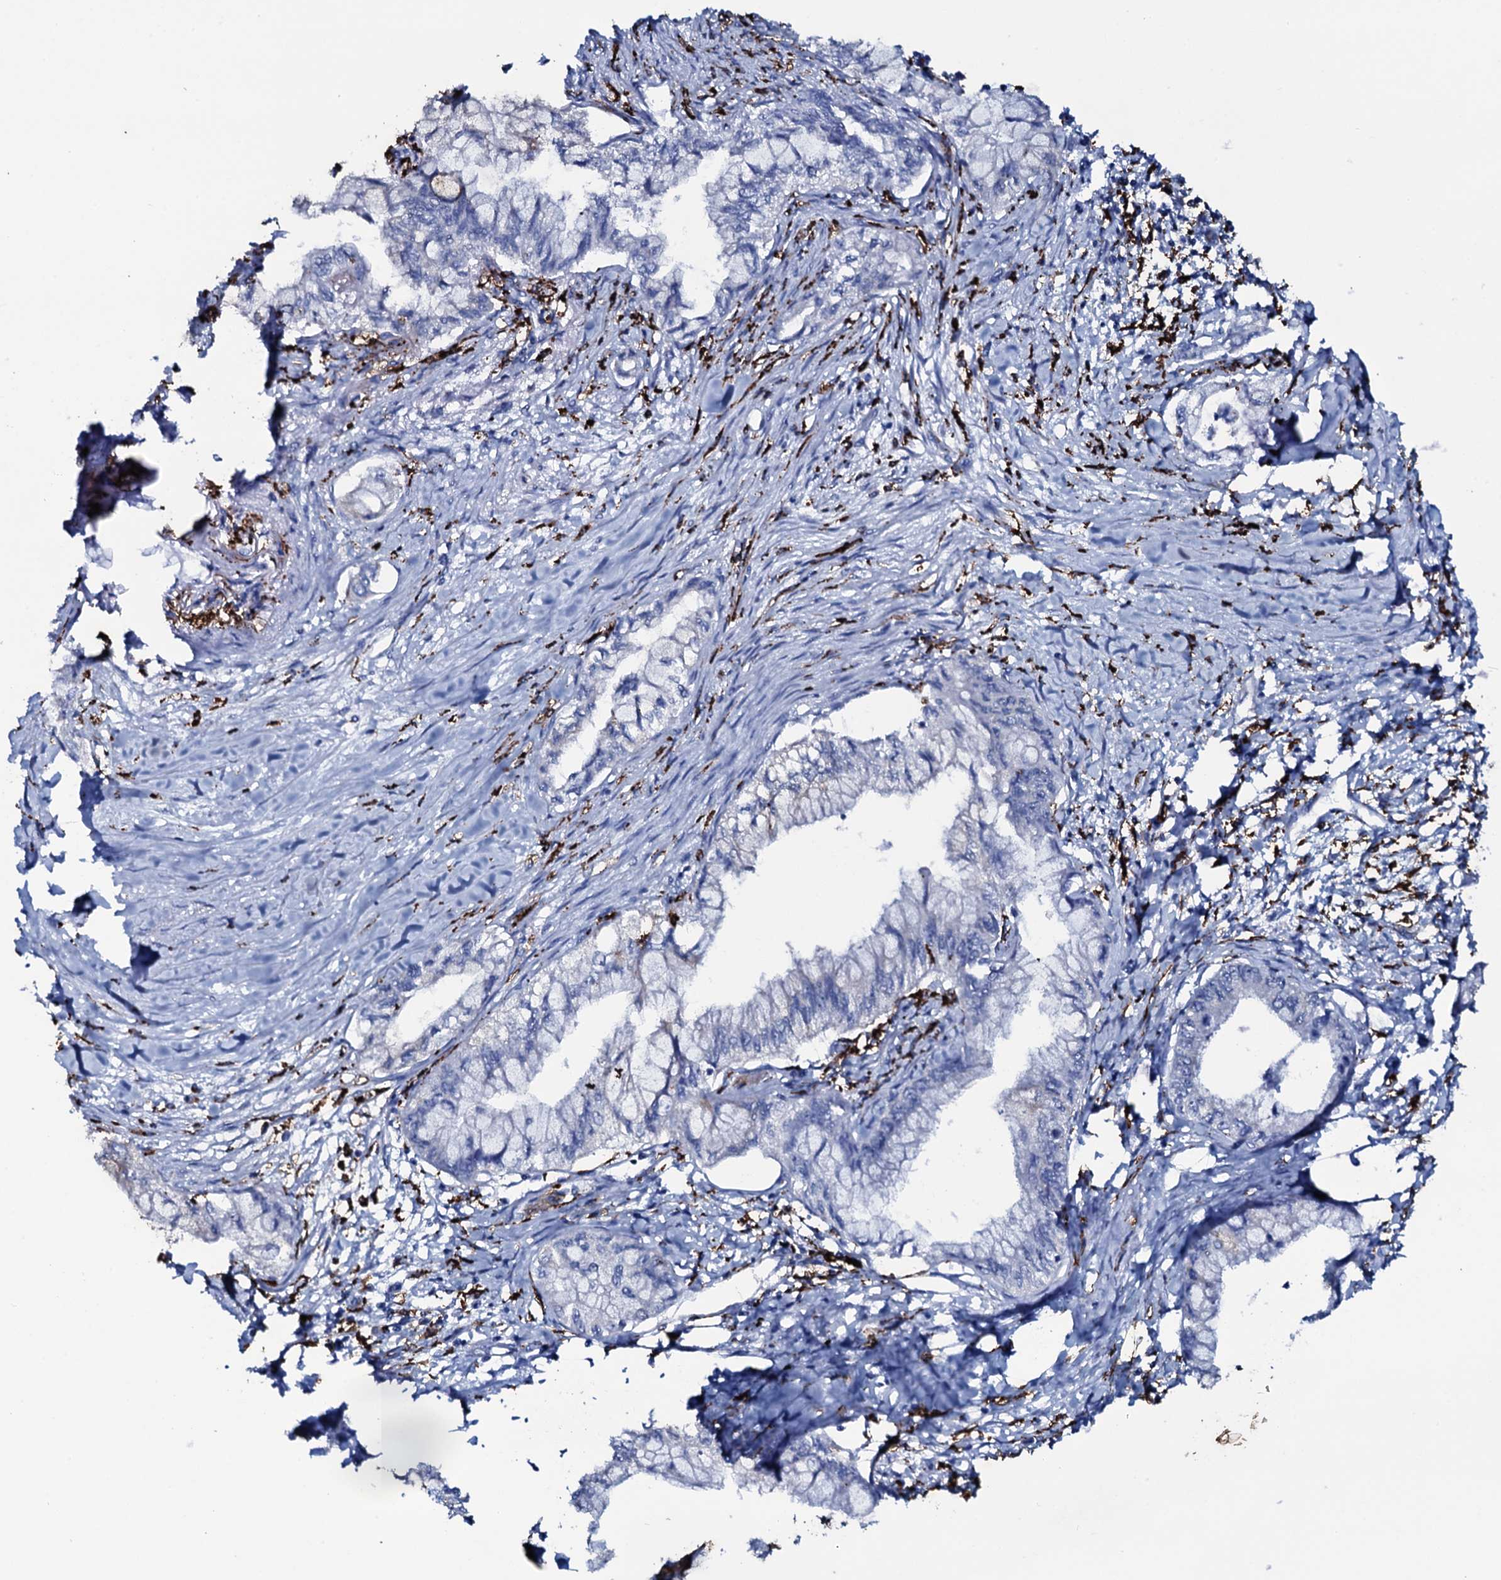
{"staining": {"intensity": "negative", "quantity": "none", "location": "none"}, "tissue": "pancreatic cancer", "cell_type": "Tumor cells", "image_type": "cancer", "snomed": [{"axis": "morphology", "description": "Adenocarcinoma, NOS"}, {"axis": "topography", "description": "Pancreas"}], "caption": "This is a micrograph of IHC staining of pancreatic cancer (adenocarcinoma), which shows no staining in tumor cells.", "gene": "OSBPL2", "patient": {"sex": "male", "age": 48}}